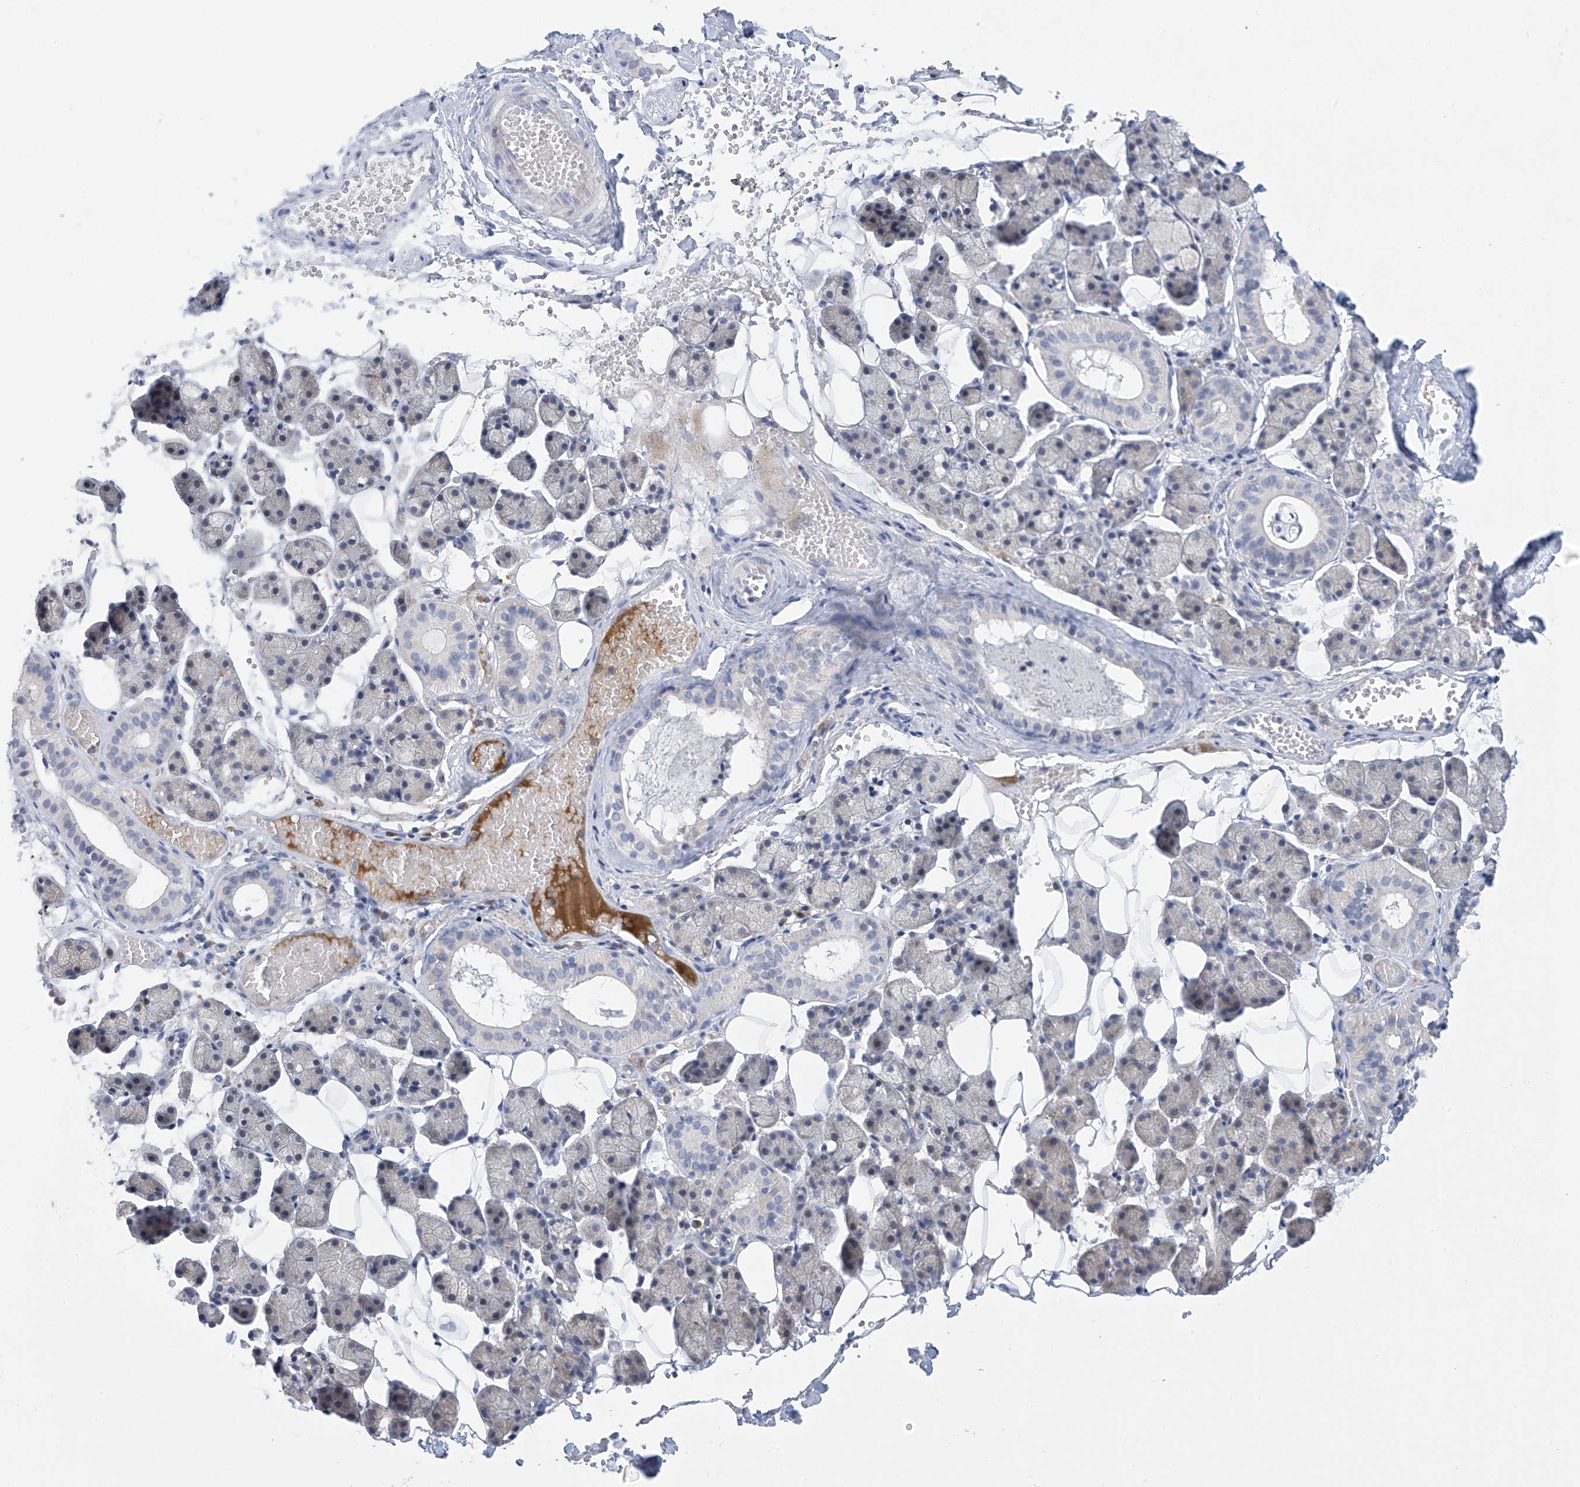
{"staining": {"intensity": "weak", "quantity": "25%-75%", "location": "cytoplasmic/membranous"}, "tissue": "salivary gland", "cell_type": "Glandular cells", "image_type": "normal", "snomed": [{"axis": "morphology", "description": "Normal tissue, NOS"}, {"axis": "topography", "description": "Salivary gland"}], "caption": "The micrograph displays staining of benign salivary gland, revealing weak cytoplasmic/membranous protein expression (brown color) within glandular cells.", "gene": "SLCO4A1", "patient": {"sex": "female", "age": 33}}